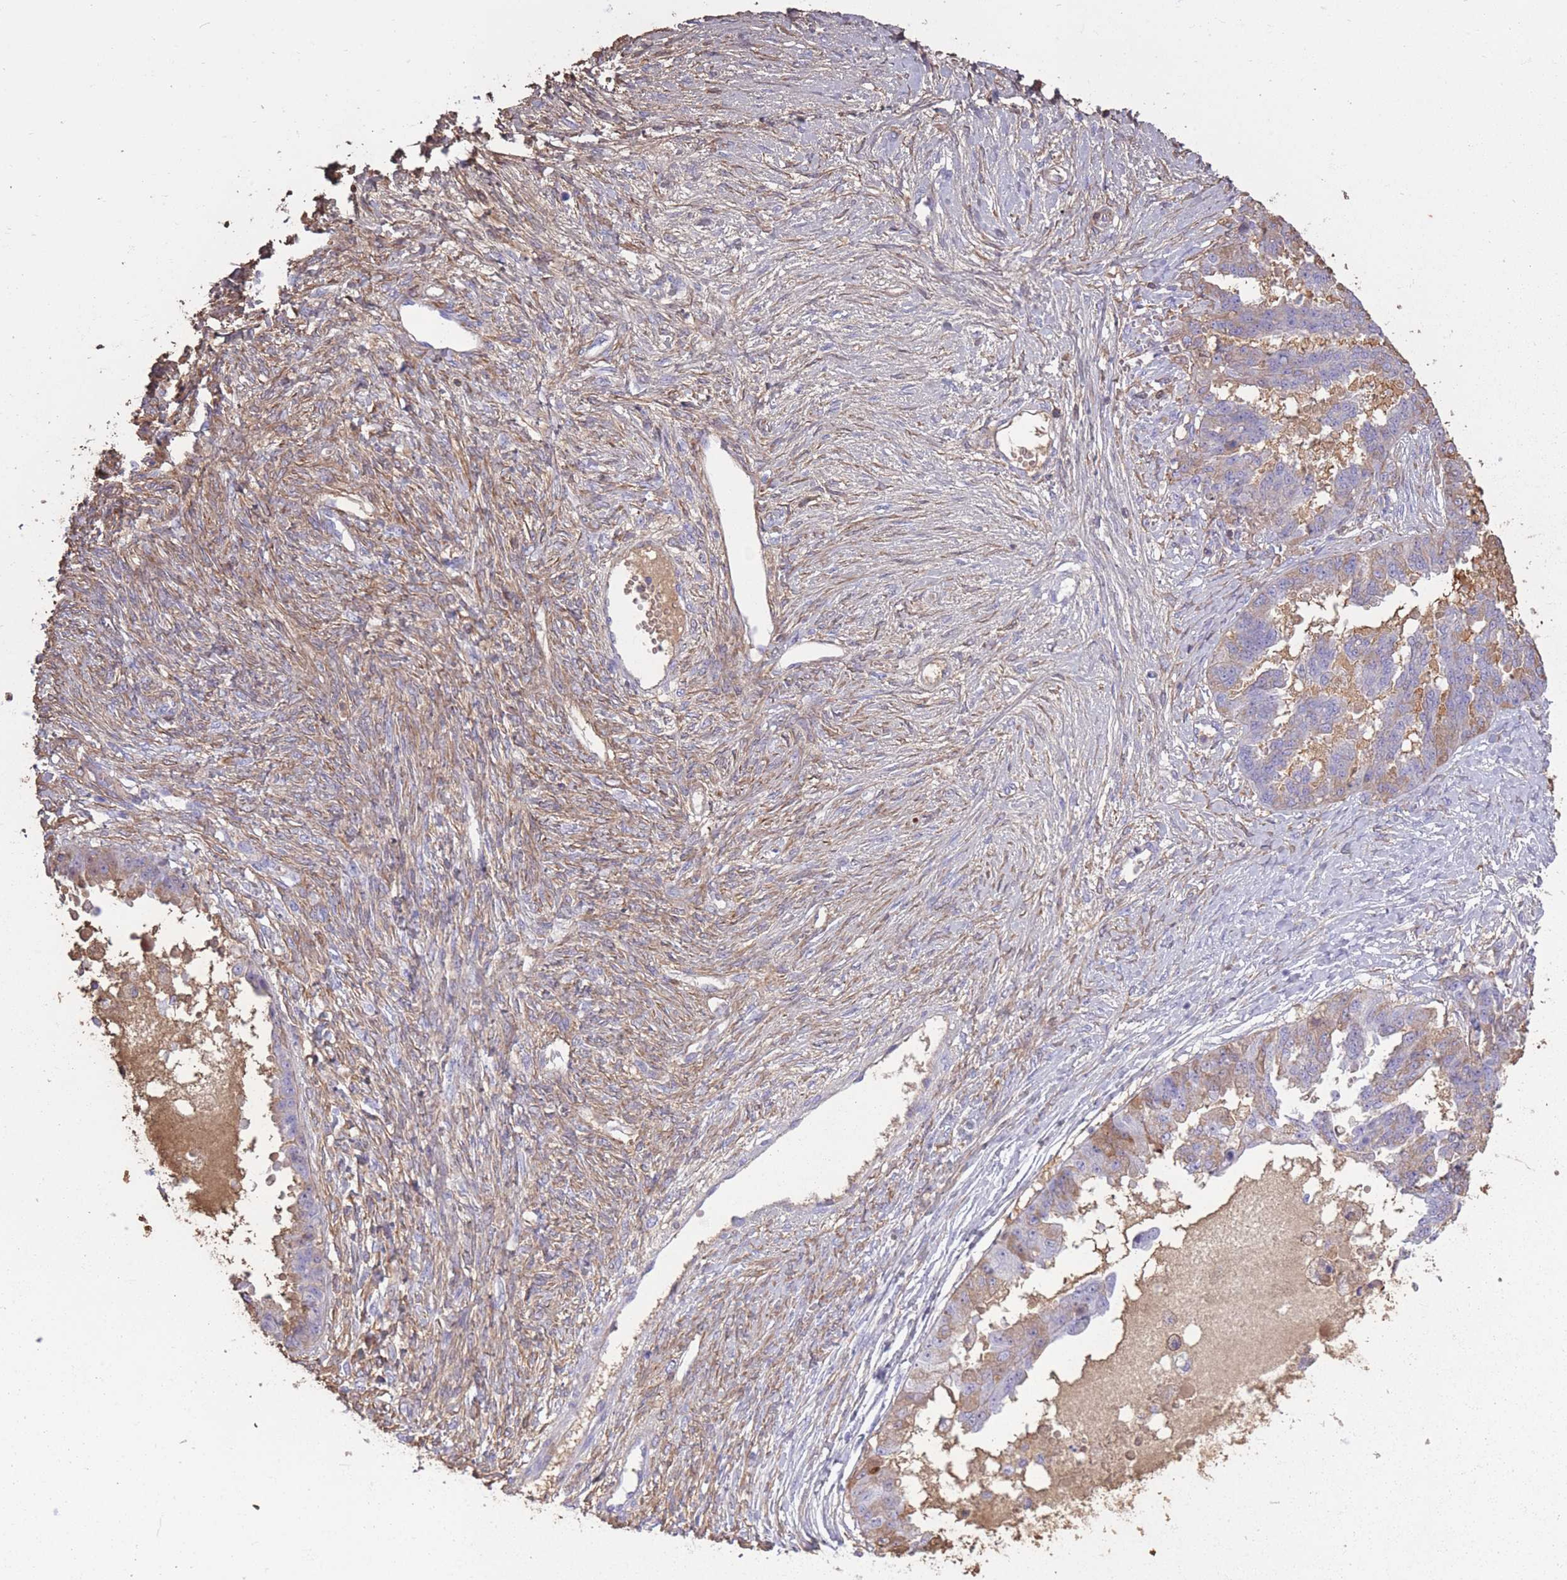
{"staining": {"intensity": "moderate", "quantity": "<25%", "location": "cytoplasmic/membranous"}, "tissue": "ovarian cancer", "cell_type": "Tumor cells", "image_type": "cancer", "snomed": [{"axis": "morphology", "description": "Cystadenocarcinoma, serous, NOS"}, {"axis": "topography", "description": "Ovary"}], "caption": "Protein analysis of serous cystadenocarcinoma (ovarian) tissue shows moderate cytoplasmic/membranous expression in about <25% of tumor cells.", "gene": "AP3S2", "patient": {"sex": "female", "age": 58}}